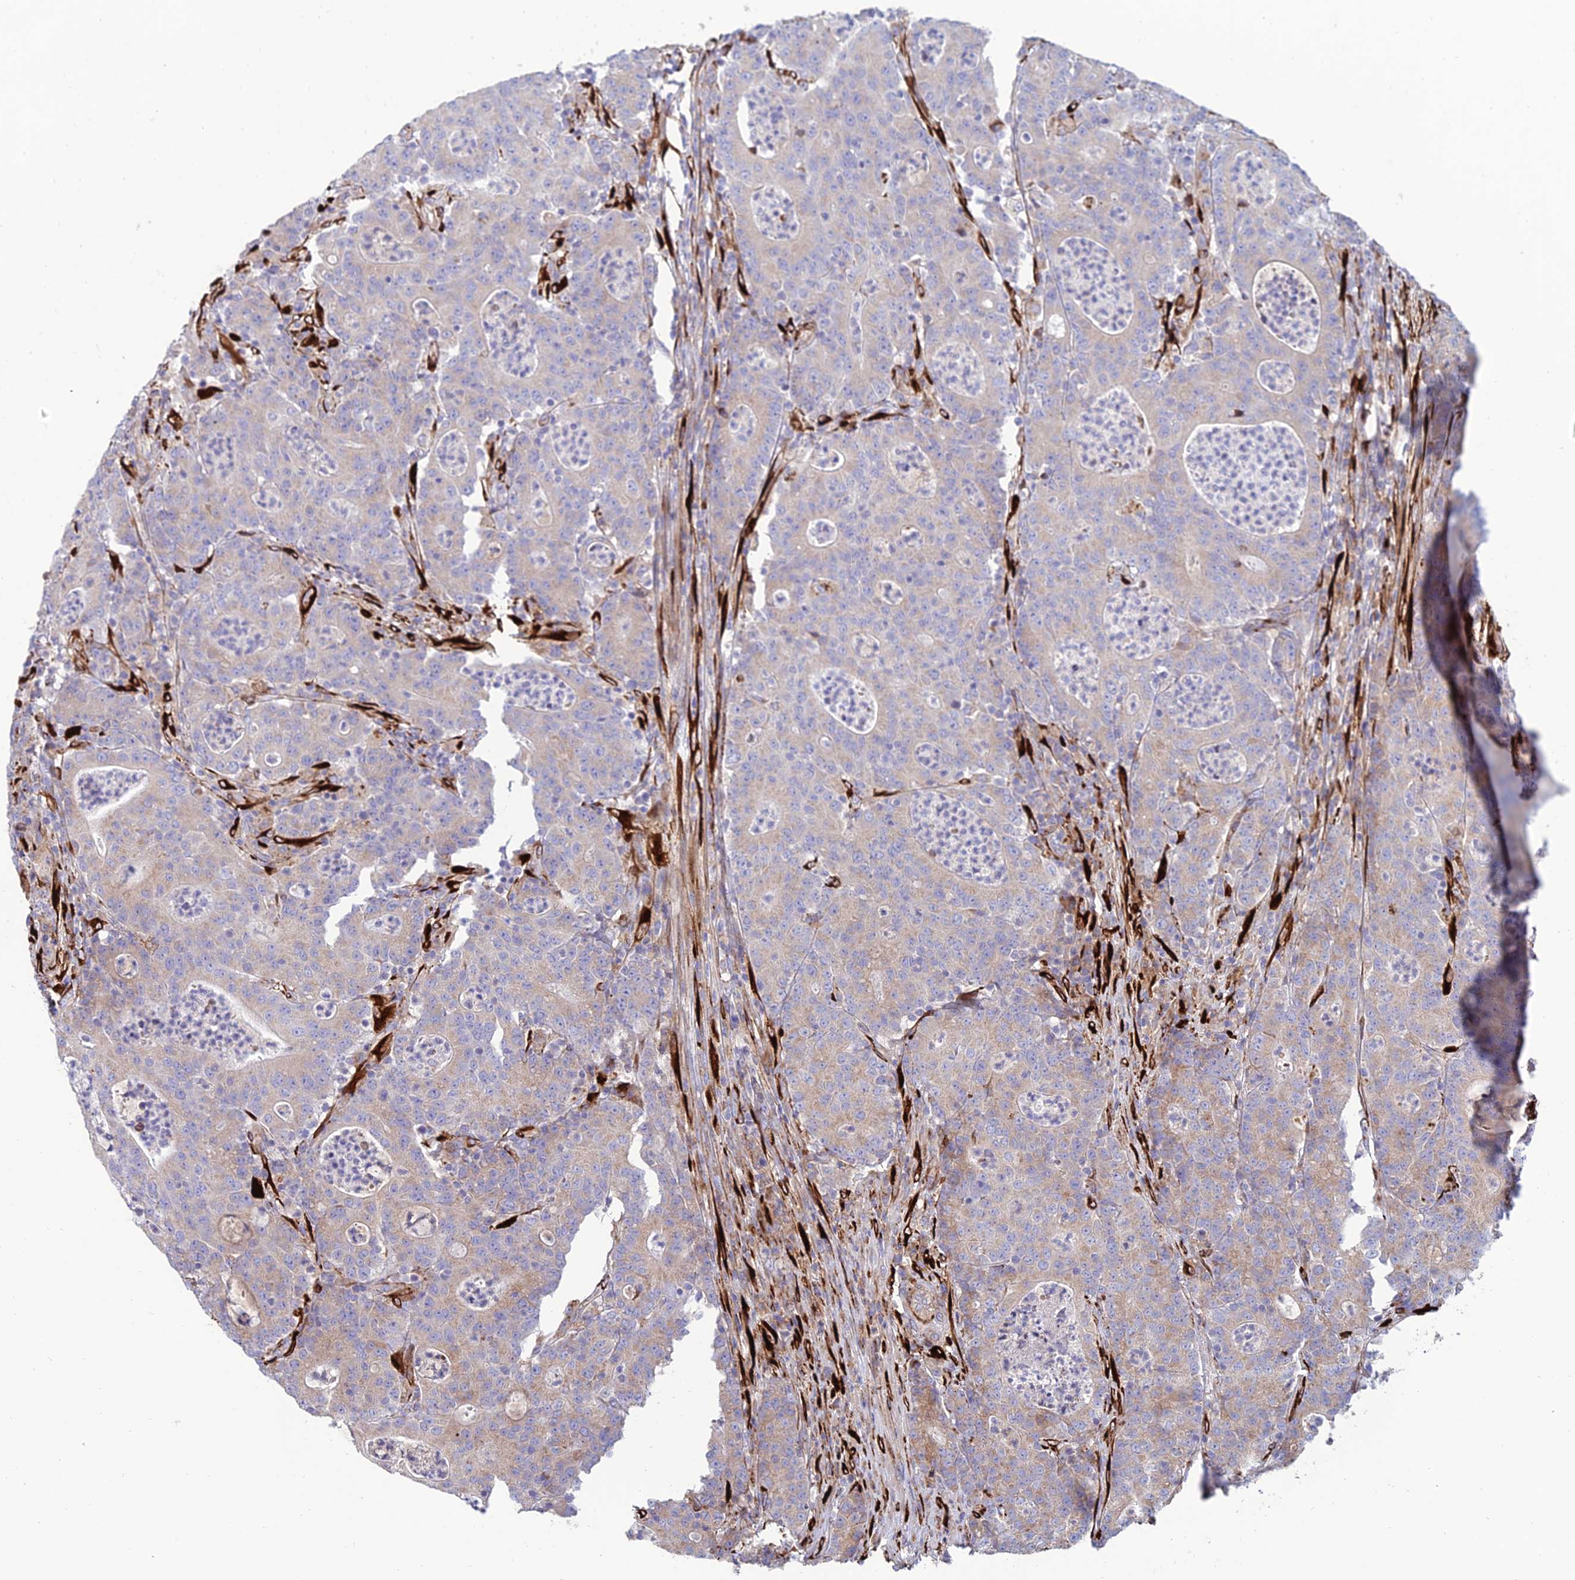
{"staining": {"intensity": "weak", "quantity": "<25%", "location": "cytoplasmic/membranous"}, "tissue": "colorectal cancer", "cell_type": "Tumor cells", "image_type": "cancer", "snomed": [{"axis": "morphology", "description": "Adenocarcinoma, NOS"}, {"axis": "topography", "description": "Colon"}], "caption": "Colorectal cancer (adenocarcinoma) was stained to show a protein in brown. There is no significant positivity in tumor cells.", "gene": "RCN3", "patient": {"sex": "male", "age": 83}}